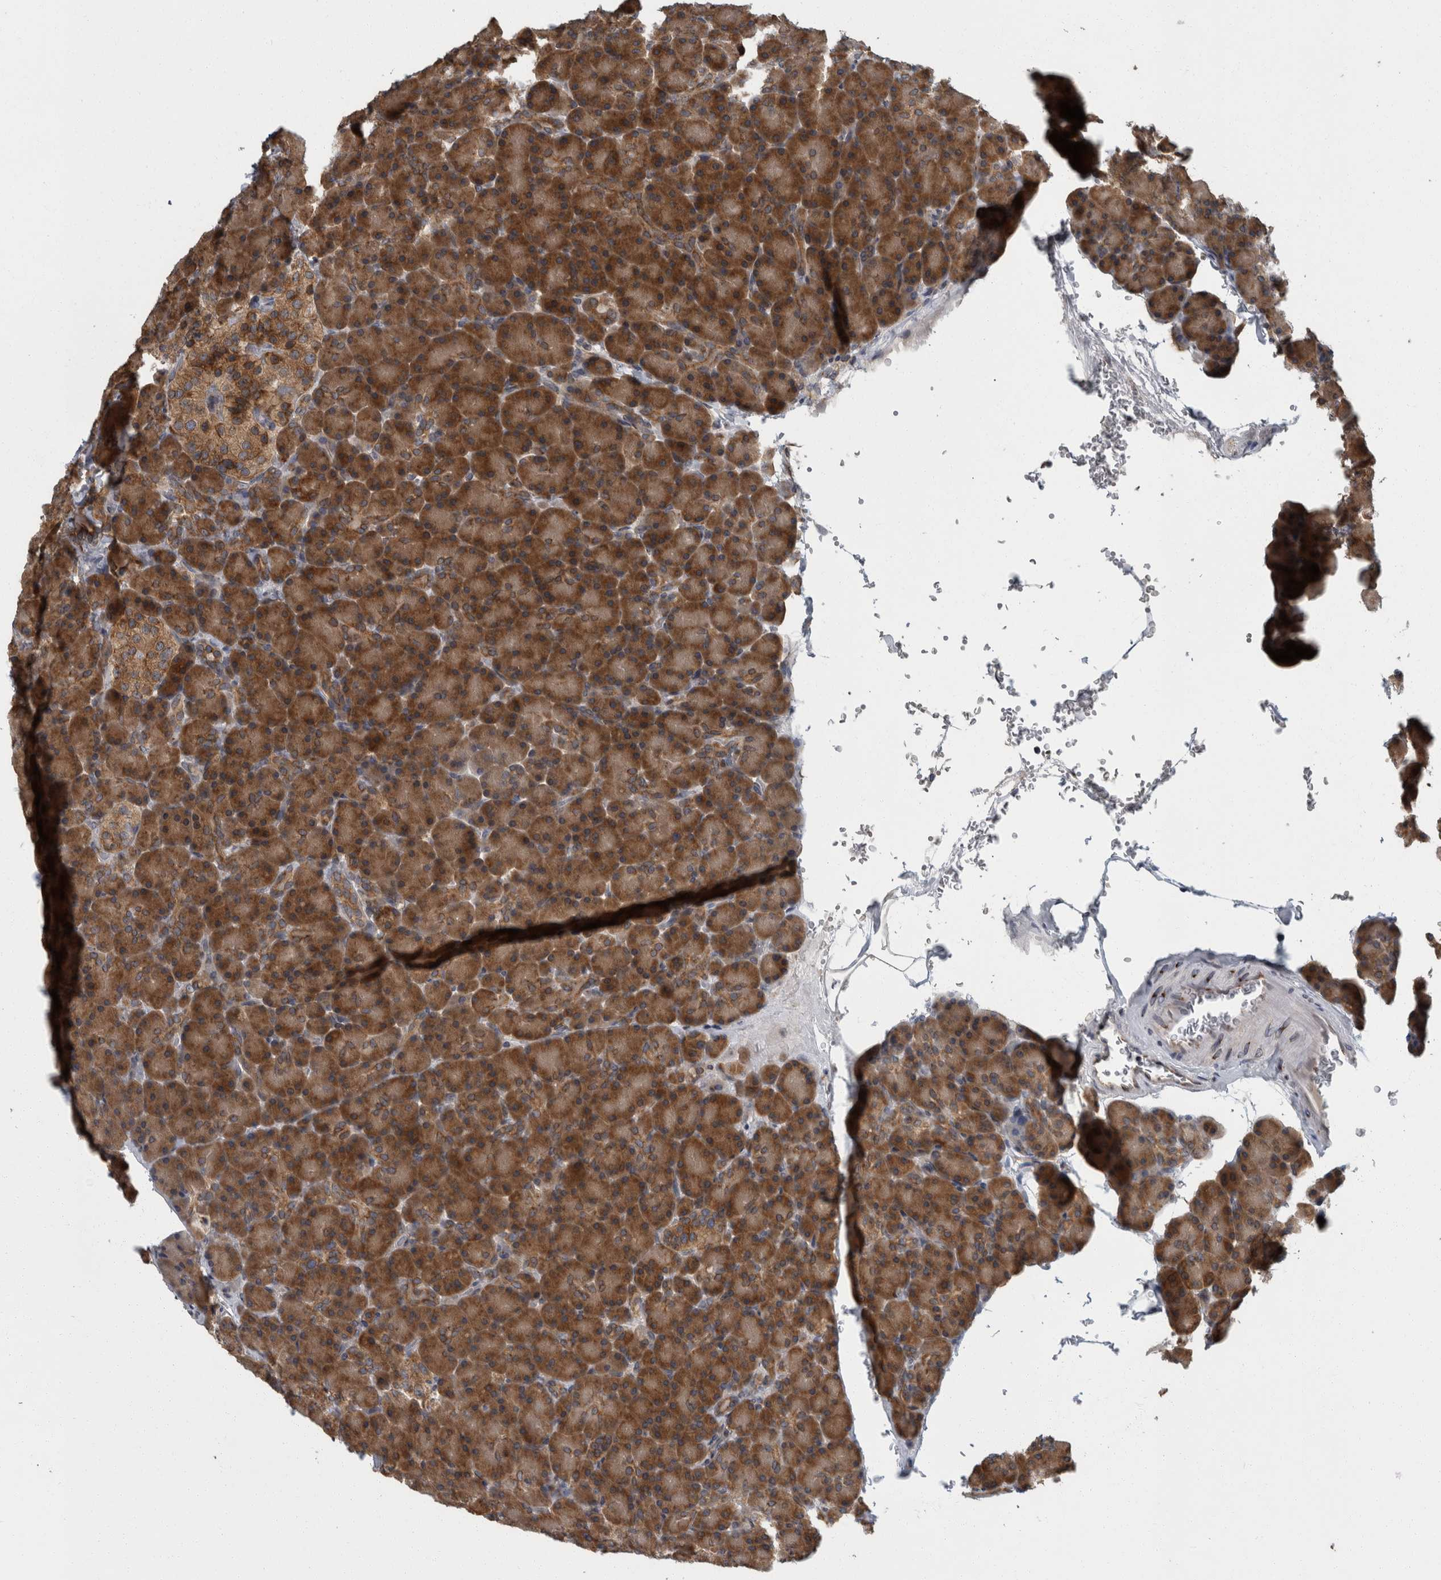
{"staining": {"intensity": "strong", "quantity": ">75%", "location": "cytoplasmic/membranous"}, "tissue": "pancreas", "cell_type": "Exocrine glandular cells", "image_type": "normal", "snomed": [{"axis": "morphology", "description": "Normal tissue, NOS"}, {"axis": "topography", "description": "Pancreas"}], "caption": "About >75% of exocrine glandular cells in normal human pancreas demonstrate strong cytoplasmic/membranous protein staining as visualized by brown immunohistochemical staining.", "gene": "LMAN2L", "patient": {"sex": "female", "age": 43}}